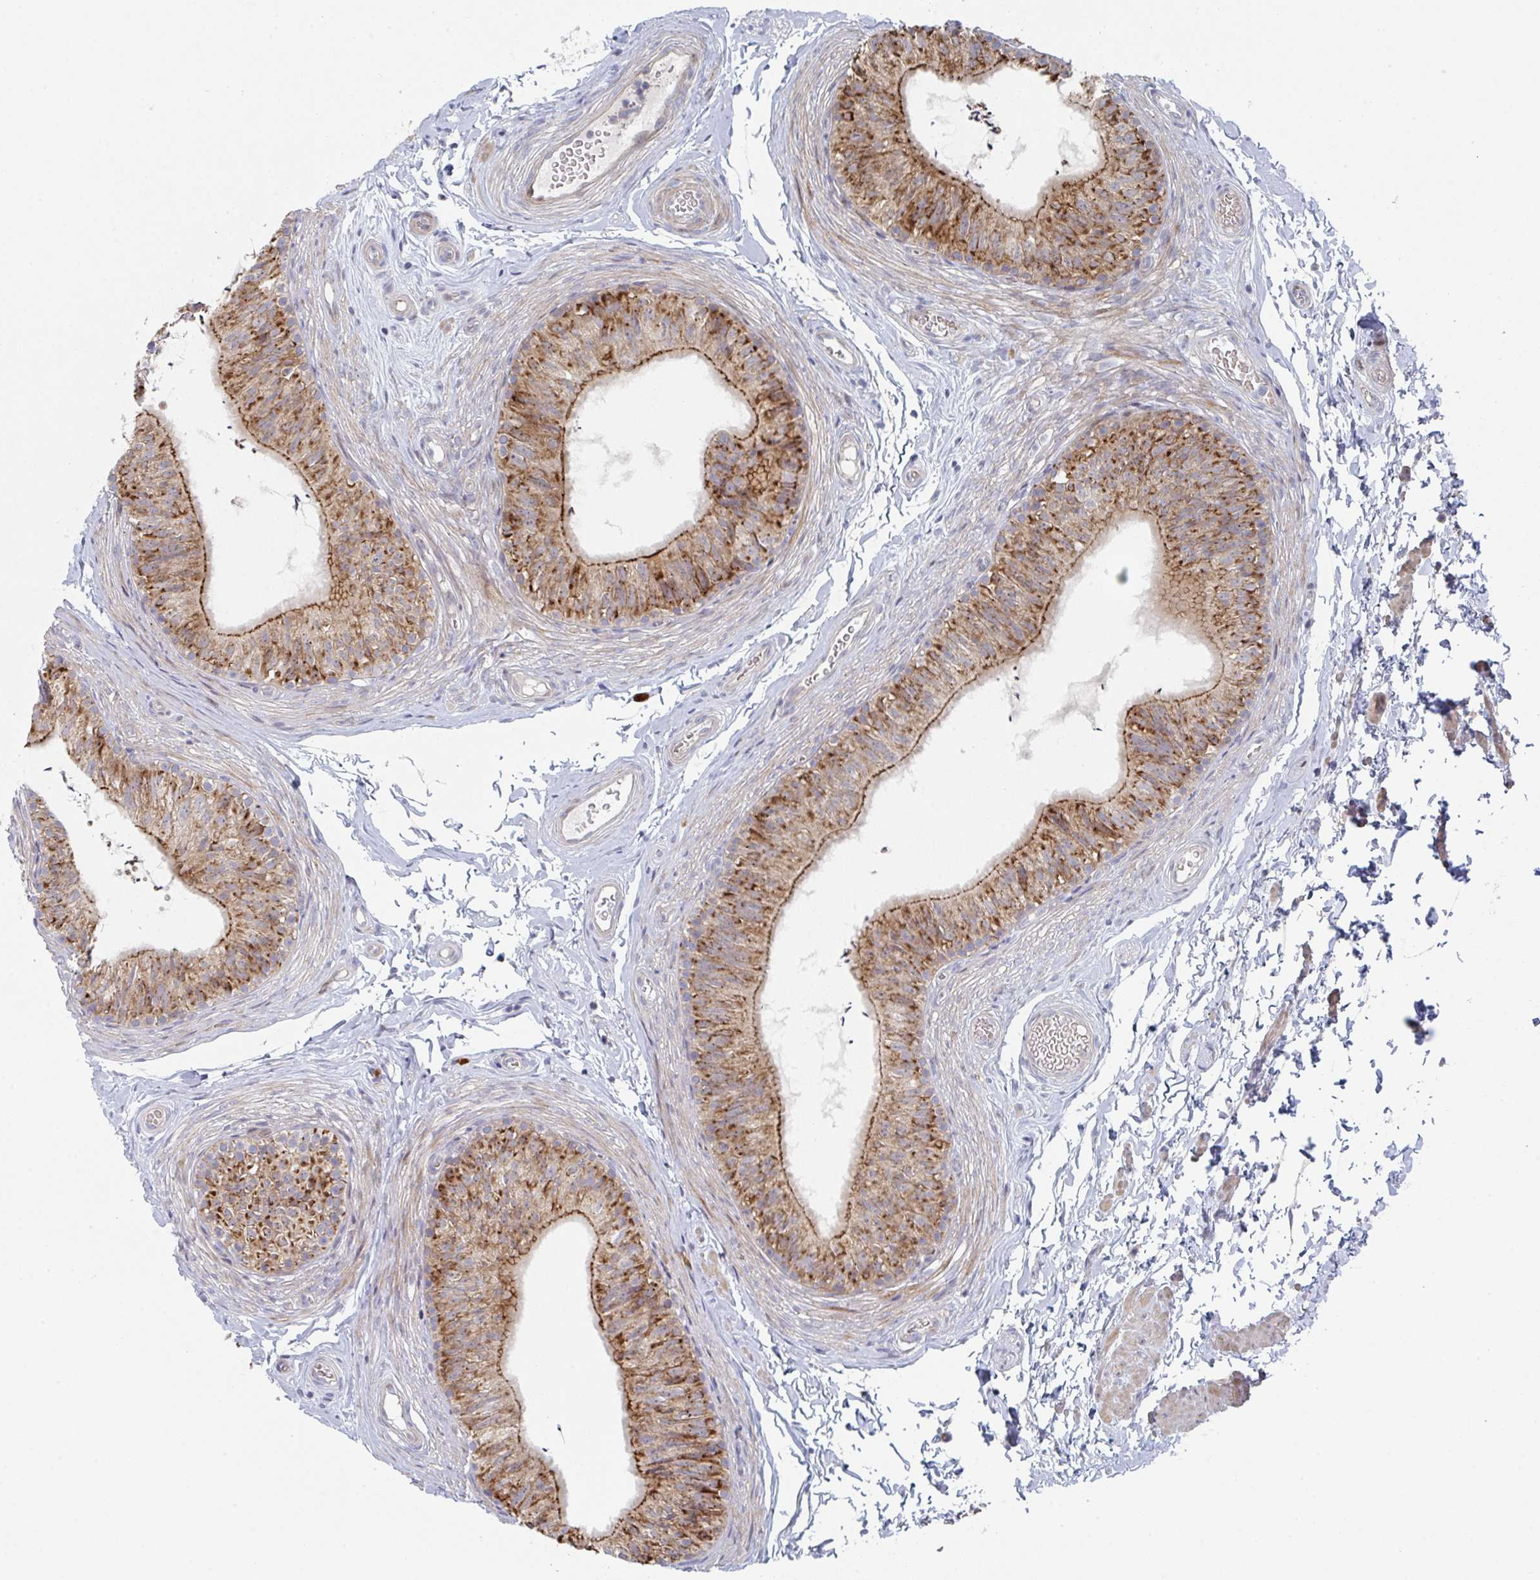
{"staining": {"intensity": "moderate", "quantity": ">75%", "location": "cytoplasmic/membranous"}, "tissue": "epididymis", "cell_type": "Glandular cells", "image_type": "normal", "snomed": [{"axis": "morphology", "description": "Normal tissue, NOS"}, {"axis": "topography", "description": "Epididymis, spermatic cord, NOS"}, {"axis": "topography", "description": "Epididymis"}, {"axis": "topography", "description": "Peripheral nerve tissue"}], "caption": "Protein expression analysis of normal epididymis reveals moderate cytoplasmic/membranous positivity in about >75% of glandular cells. The protein of interest is shown in brown color, while the nuclei are stained blue.", "gene": "ZNF644", "patient": {"sex": "male", "age": 29}}